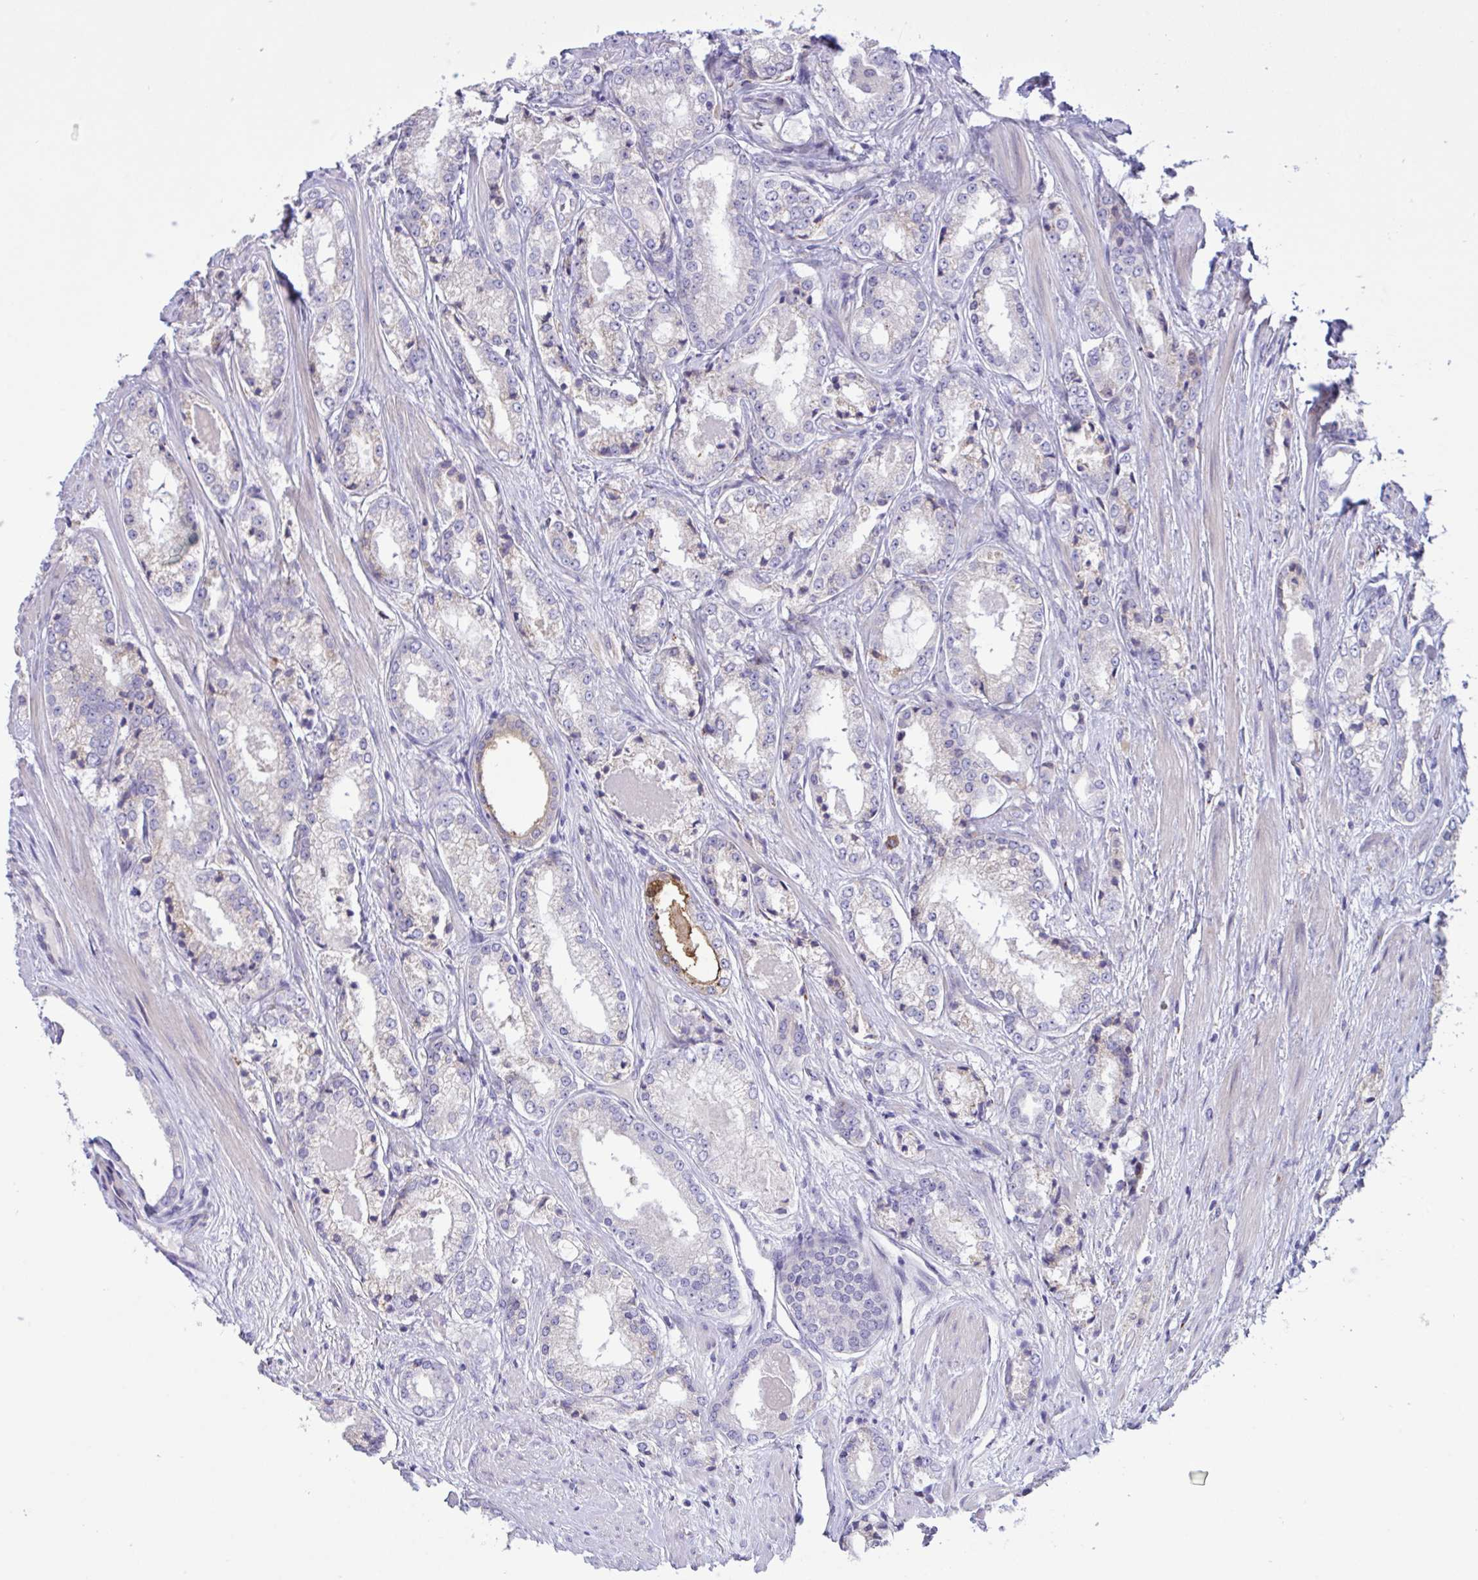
{"staining": {"intensity": "negative", "quantity": "none", "location": "none"}, "tissue": "prostate cancer", "cell_type": "Tumor cells", "image_type": "cancer", "snomed": [{"axis": "morphology", "description": "Adenocarcinoma, NOS"}, {"axis": "morphology", "description": "Adenocarcinoma, Low grade"}, {"axis": "topography", "description": "Prostate"}], "caption": "DAB (3,3'-diaminobenzidine) immunohistochemical staining of adenocarcinoma (prostate) exhibits no significant expression in tumor cells.", "gene": "DSC3", "patient": {"sex": "male", "age": 68}}